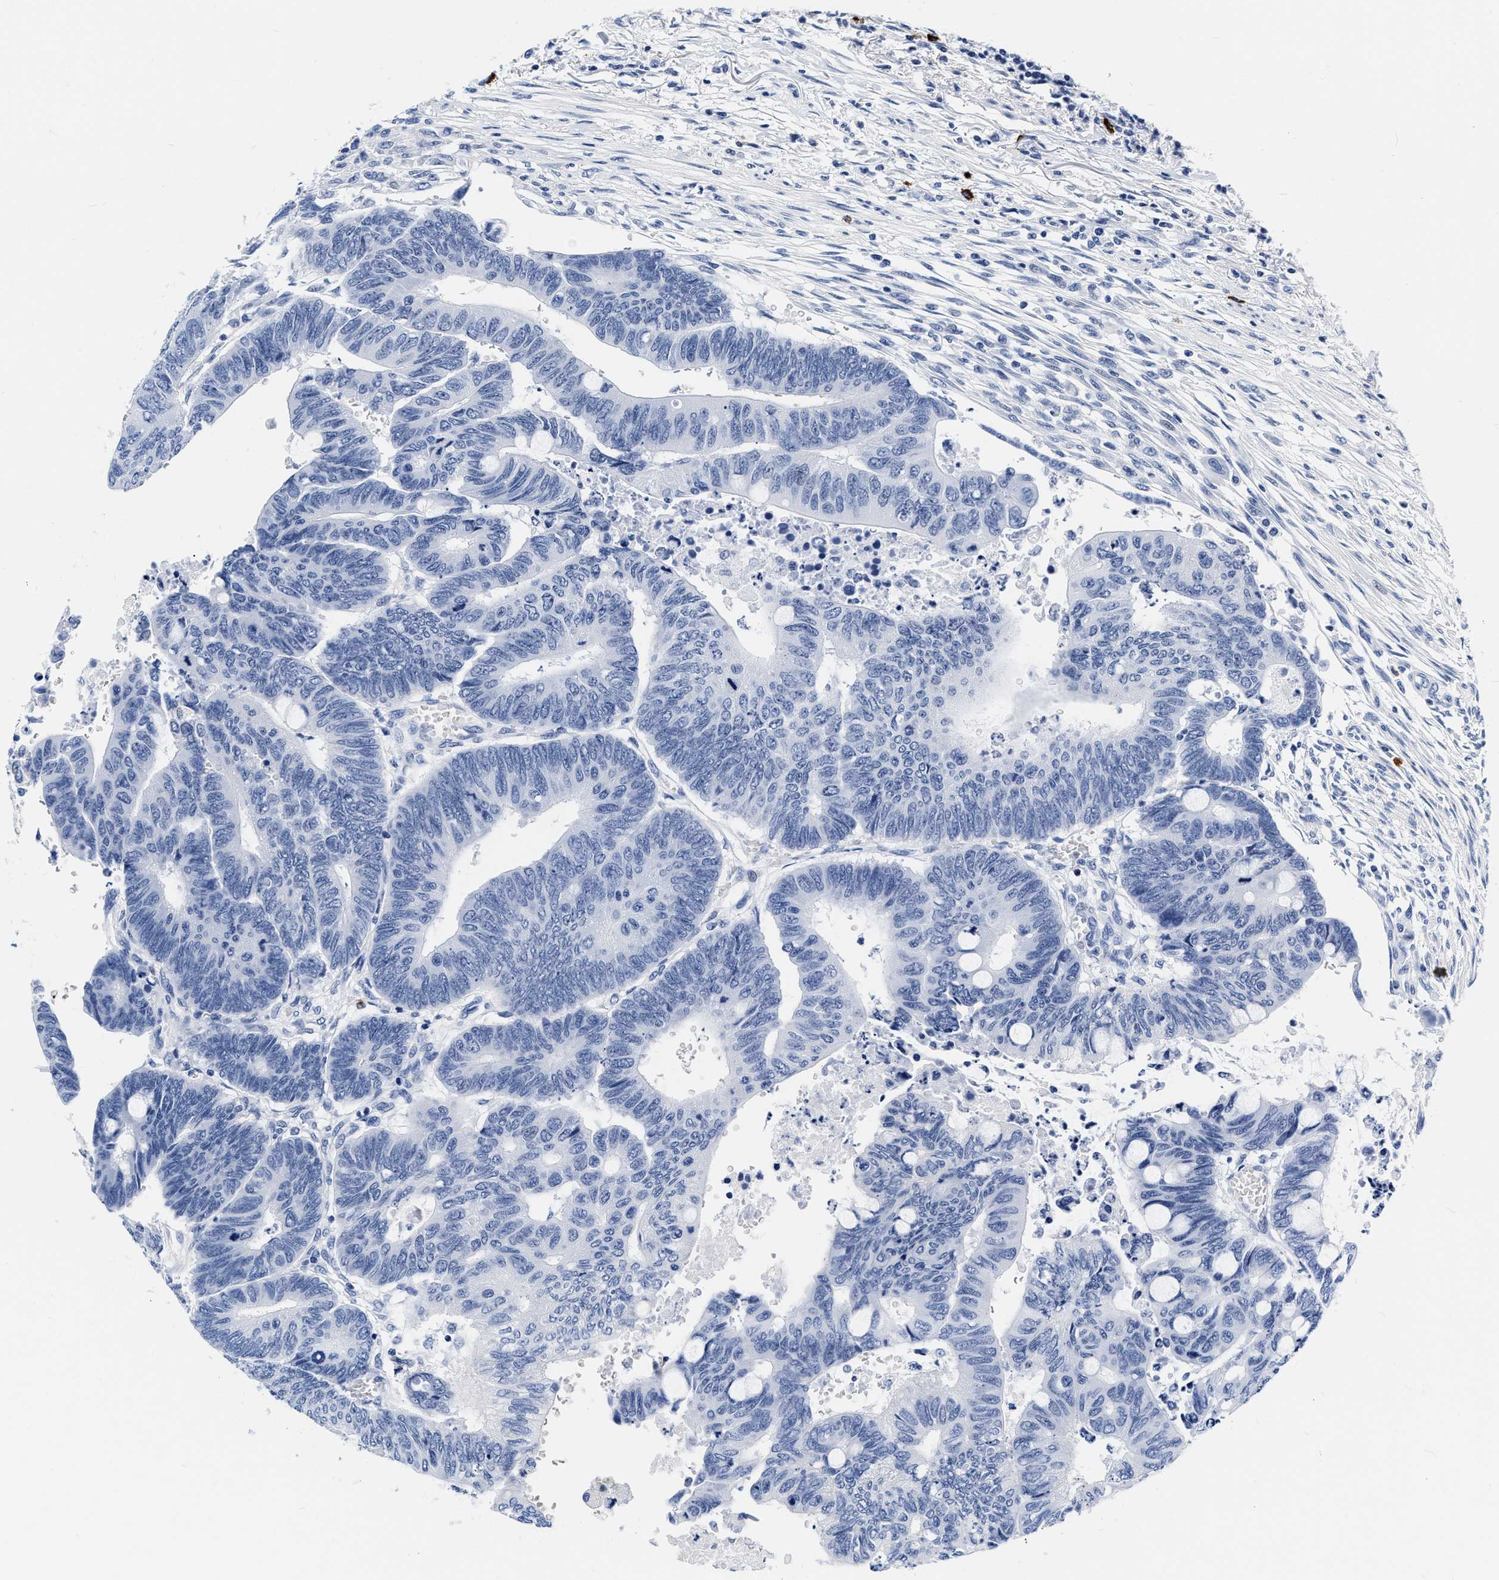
{"staining": {"intensity": "negative", "quantity": "none", "location": "none"}, "tissue": "colorectal cancer", "cell_type": "Tumor cells", "image_type": "cancer", "snomed": [{"axis": "morphology", "description": "Normal tissue, NOS"}, {"axis": "morphology", "description": "Adenocarcinoma, NOS"}, {"axis": "topography", "description": "Rectum"}, {"axis": "topography", "description": "Peripheral nerve tissue"}], "caption": "An immunohistochemistry (IHC) micrograph of colorectal cancer is shown. There is no staining in tumor cells of colorectal cancer.", "gene": "CER1", "patient": {"sex": "male", "age": 92}}